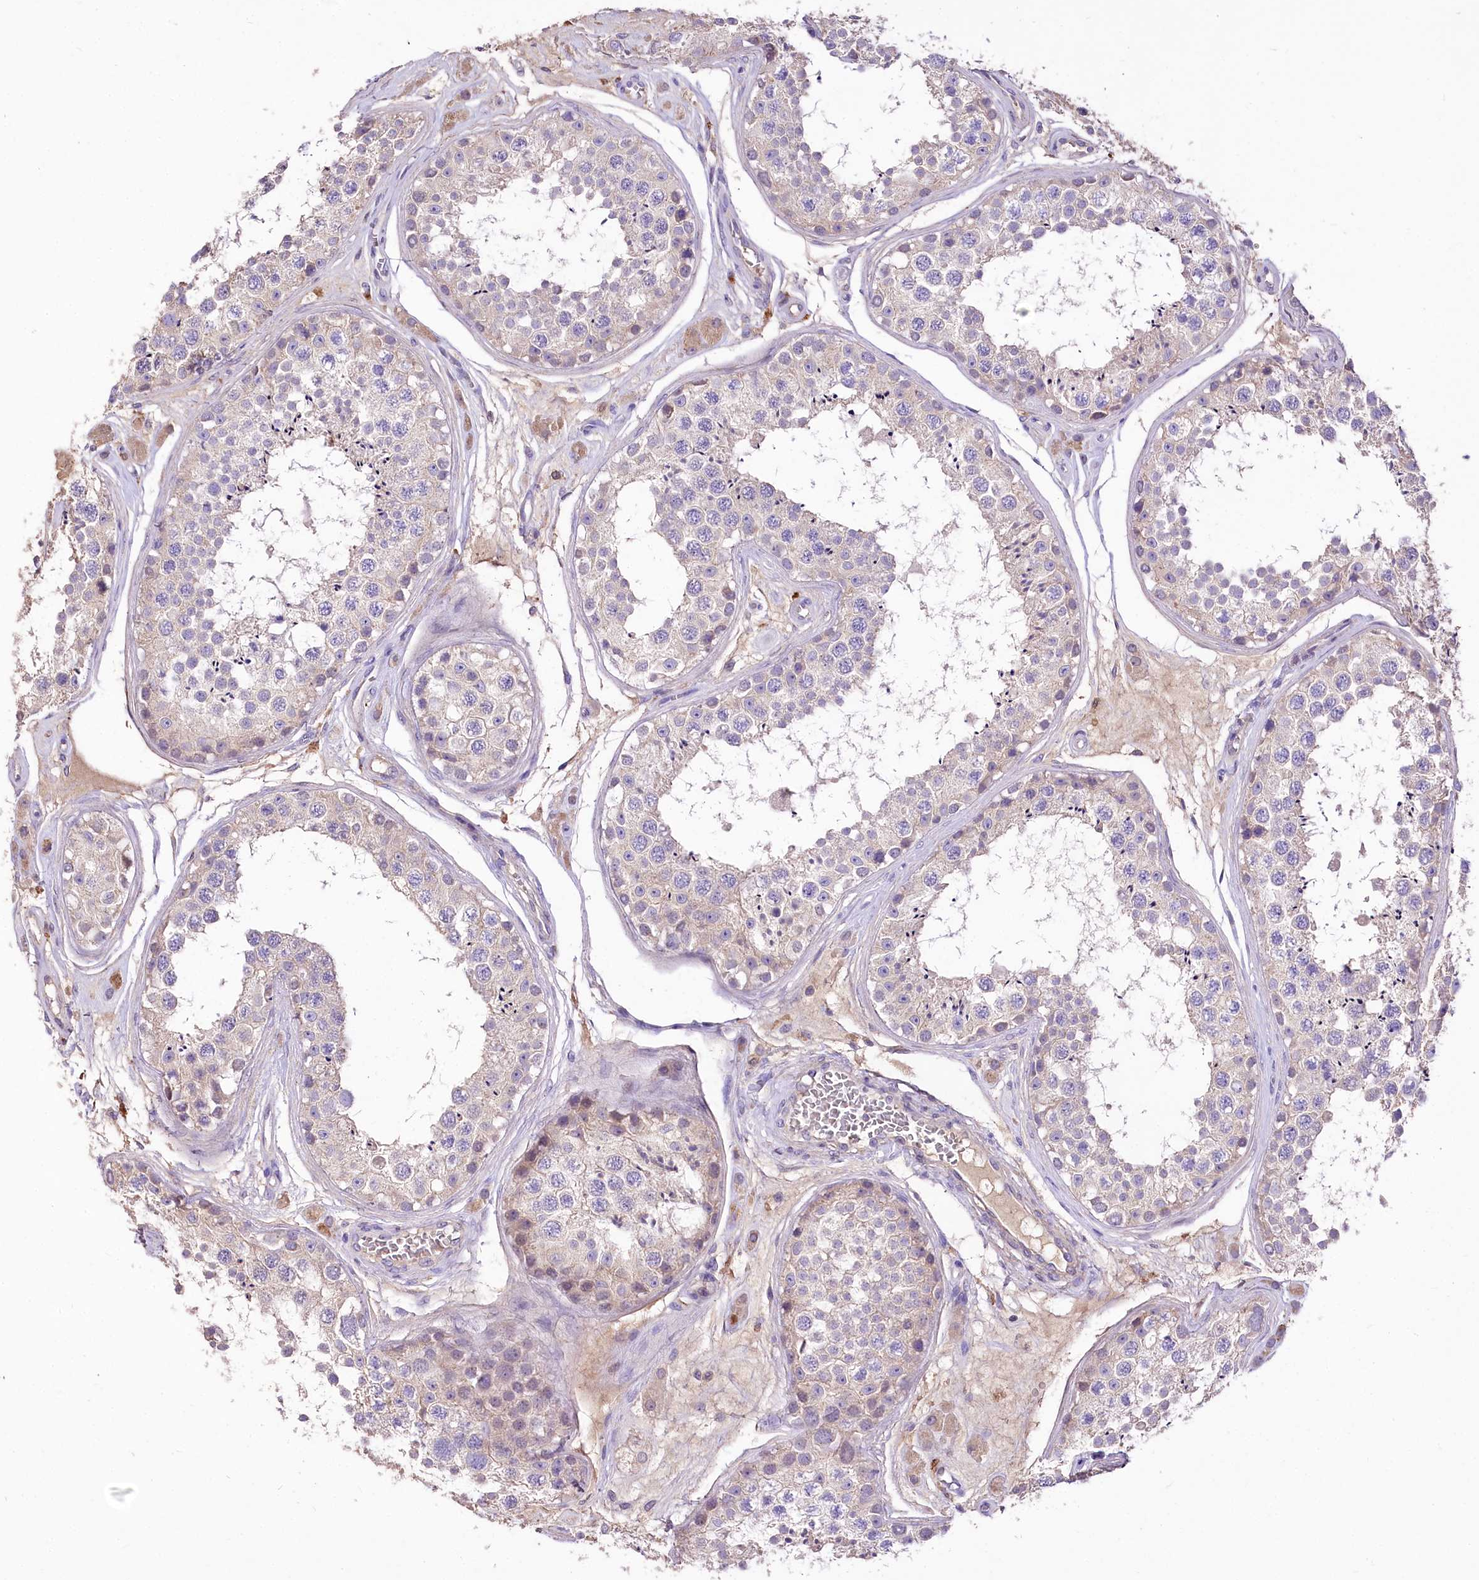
{"staining": {"intensity": "negative", "quantity": "none", "location": "none"}, "tissue": "testis", "cell_type": "Cells in seminiferous ducts", "image_type": "normal", "snomed": [{"axis": "morphology", "description": "Normal tissue, NOS"}, {"axis": "topography", "description": "Testis"}], "caption": "The photomicrograph shows no staining of cells in seminiferous ducts in normal testis.", "gene": "PCYOX1L", "patient": {"sex": "male", "age": 25}}